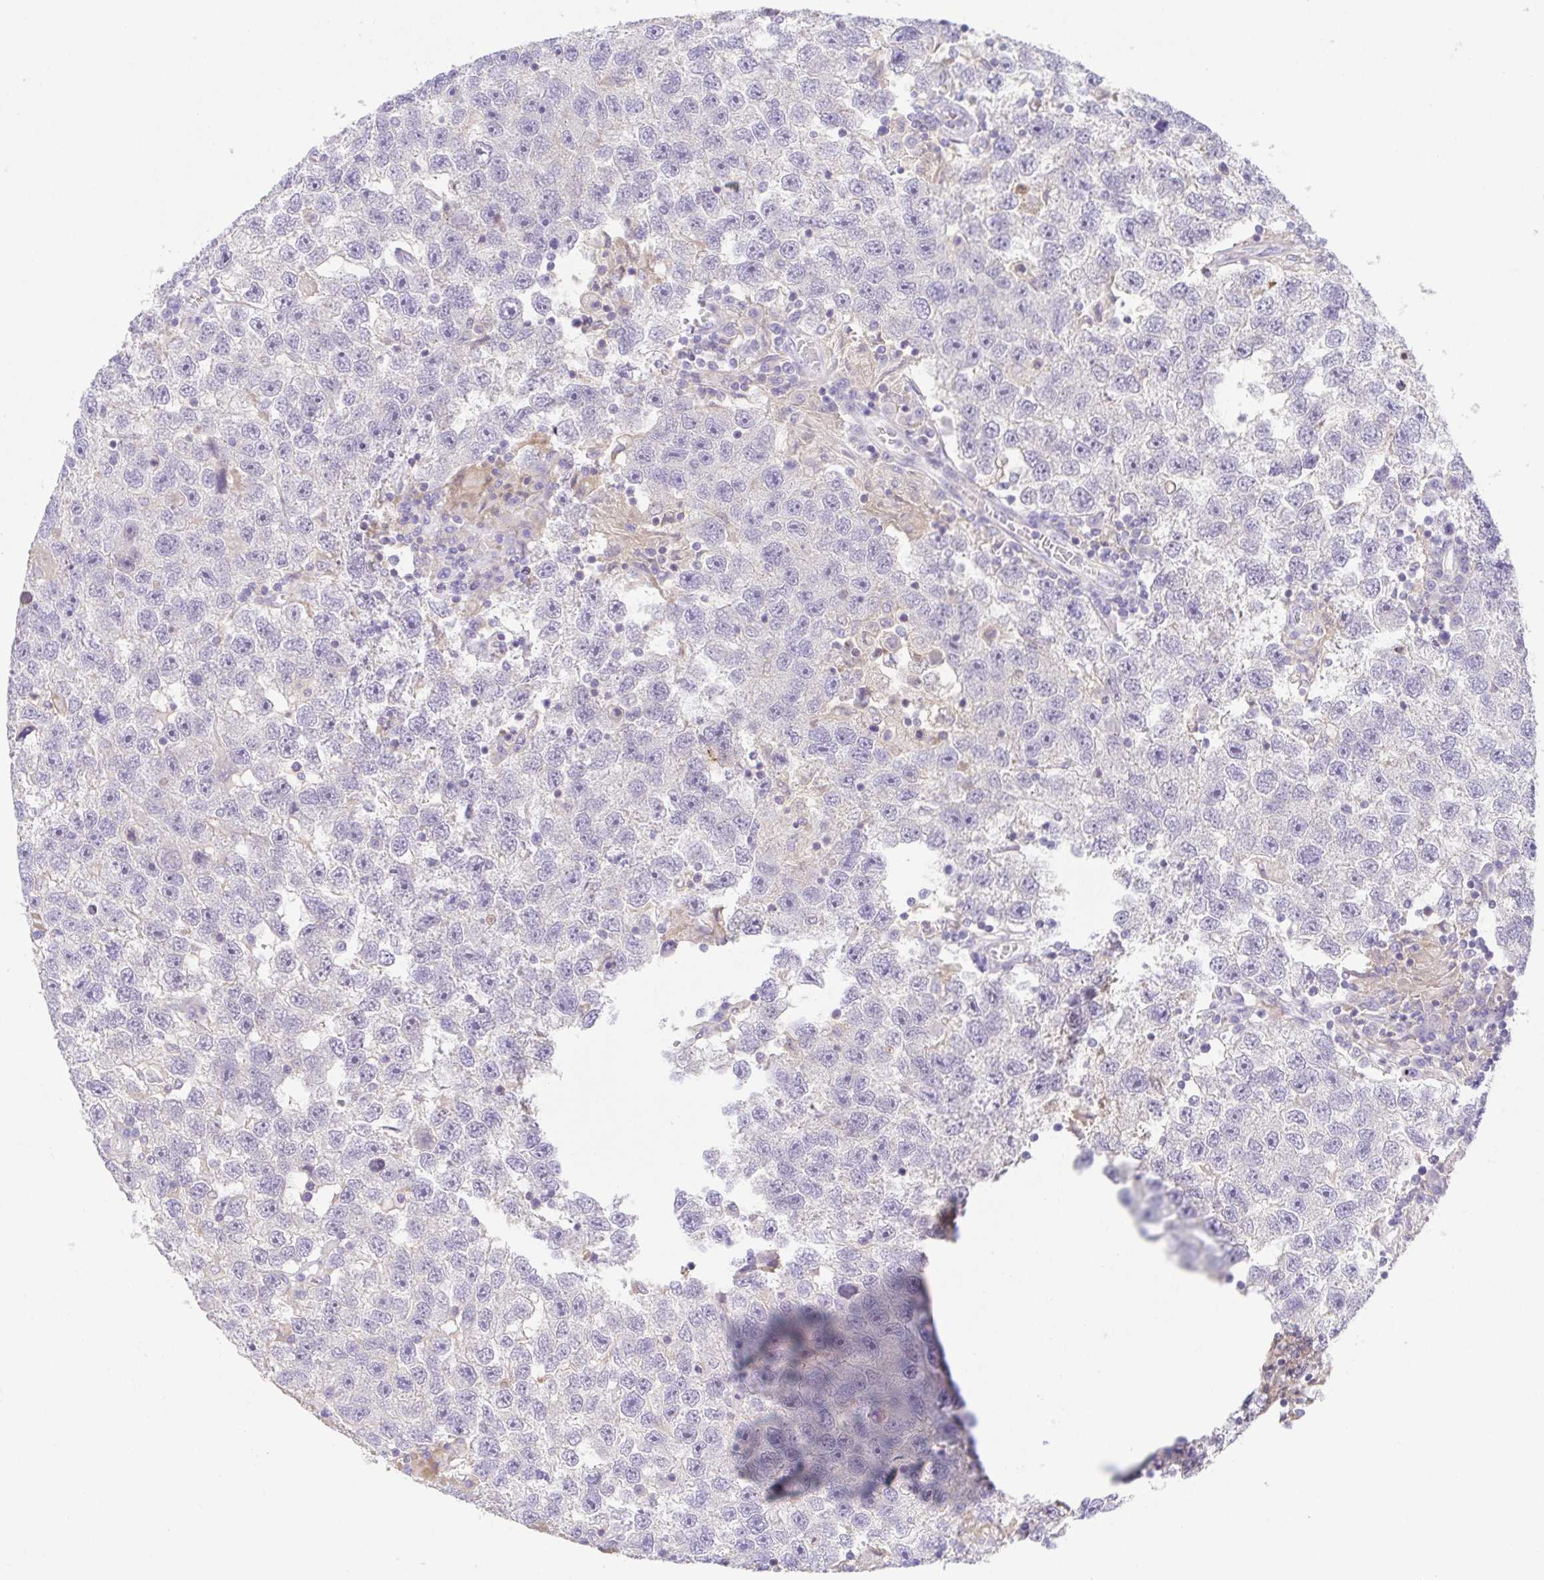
{"staining": {"intensity": "negative", "quantity": "none", "location": "none"}, "tissue": "testis cancer", "cell_type": "Tumor cells", "image_type": "cancer", "snomed": [{"axis": "morphology", "description": "Seminoma, NOS"}, {"axis": "topography", "description": "Testis"}], "caption": "Histopathology image shows no significant protein expression in tumor cells of seminoma (testis).", "gene": "PRR14L", "patient": {"sex": "male", "age": 26}}